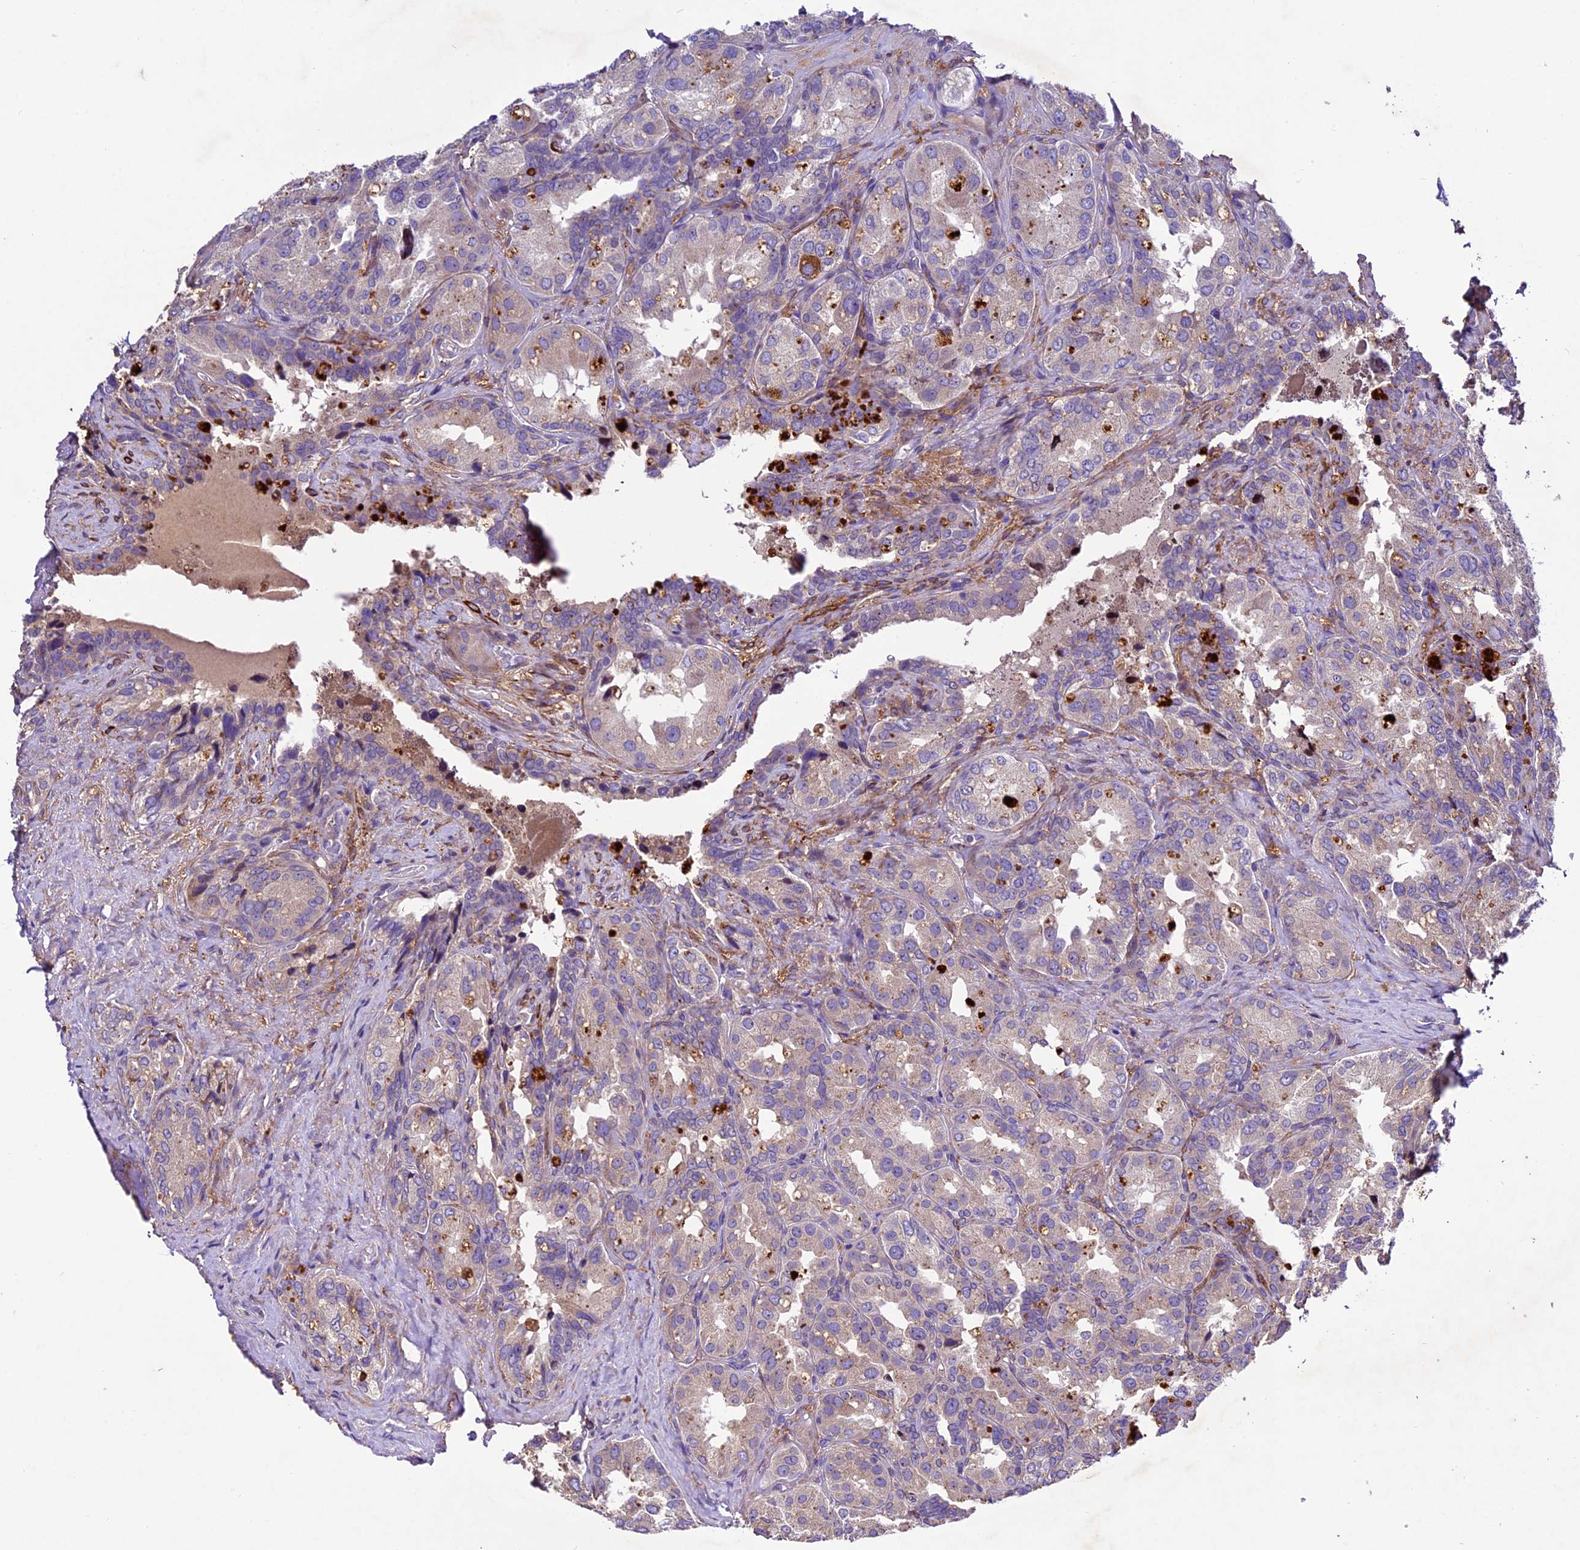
{"staining": {"intensity": "weak", "quantity": "<25%", "location": "cytoplasmic/membranous"}, "tissue": "seminal vesicle", "cell_type": "Glandular cells", "image_type": "normal", "snomed": [{"axis": "morphology", "description": "Normal tissue, NOS"}, {"axis": "topography", "description": "Seminal veicle"}, {"axis": "topography", "description": "Peripheral nerve tissue"}], "caption": "Immunohistochemistry (IHC) photomicrograph of normal human seminal vesicle stained for a protein (brown), which exhibits no expression in glandular cells.", "gene": "CILP2", "patient": {"sex": "male", "age": 67}}